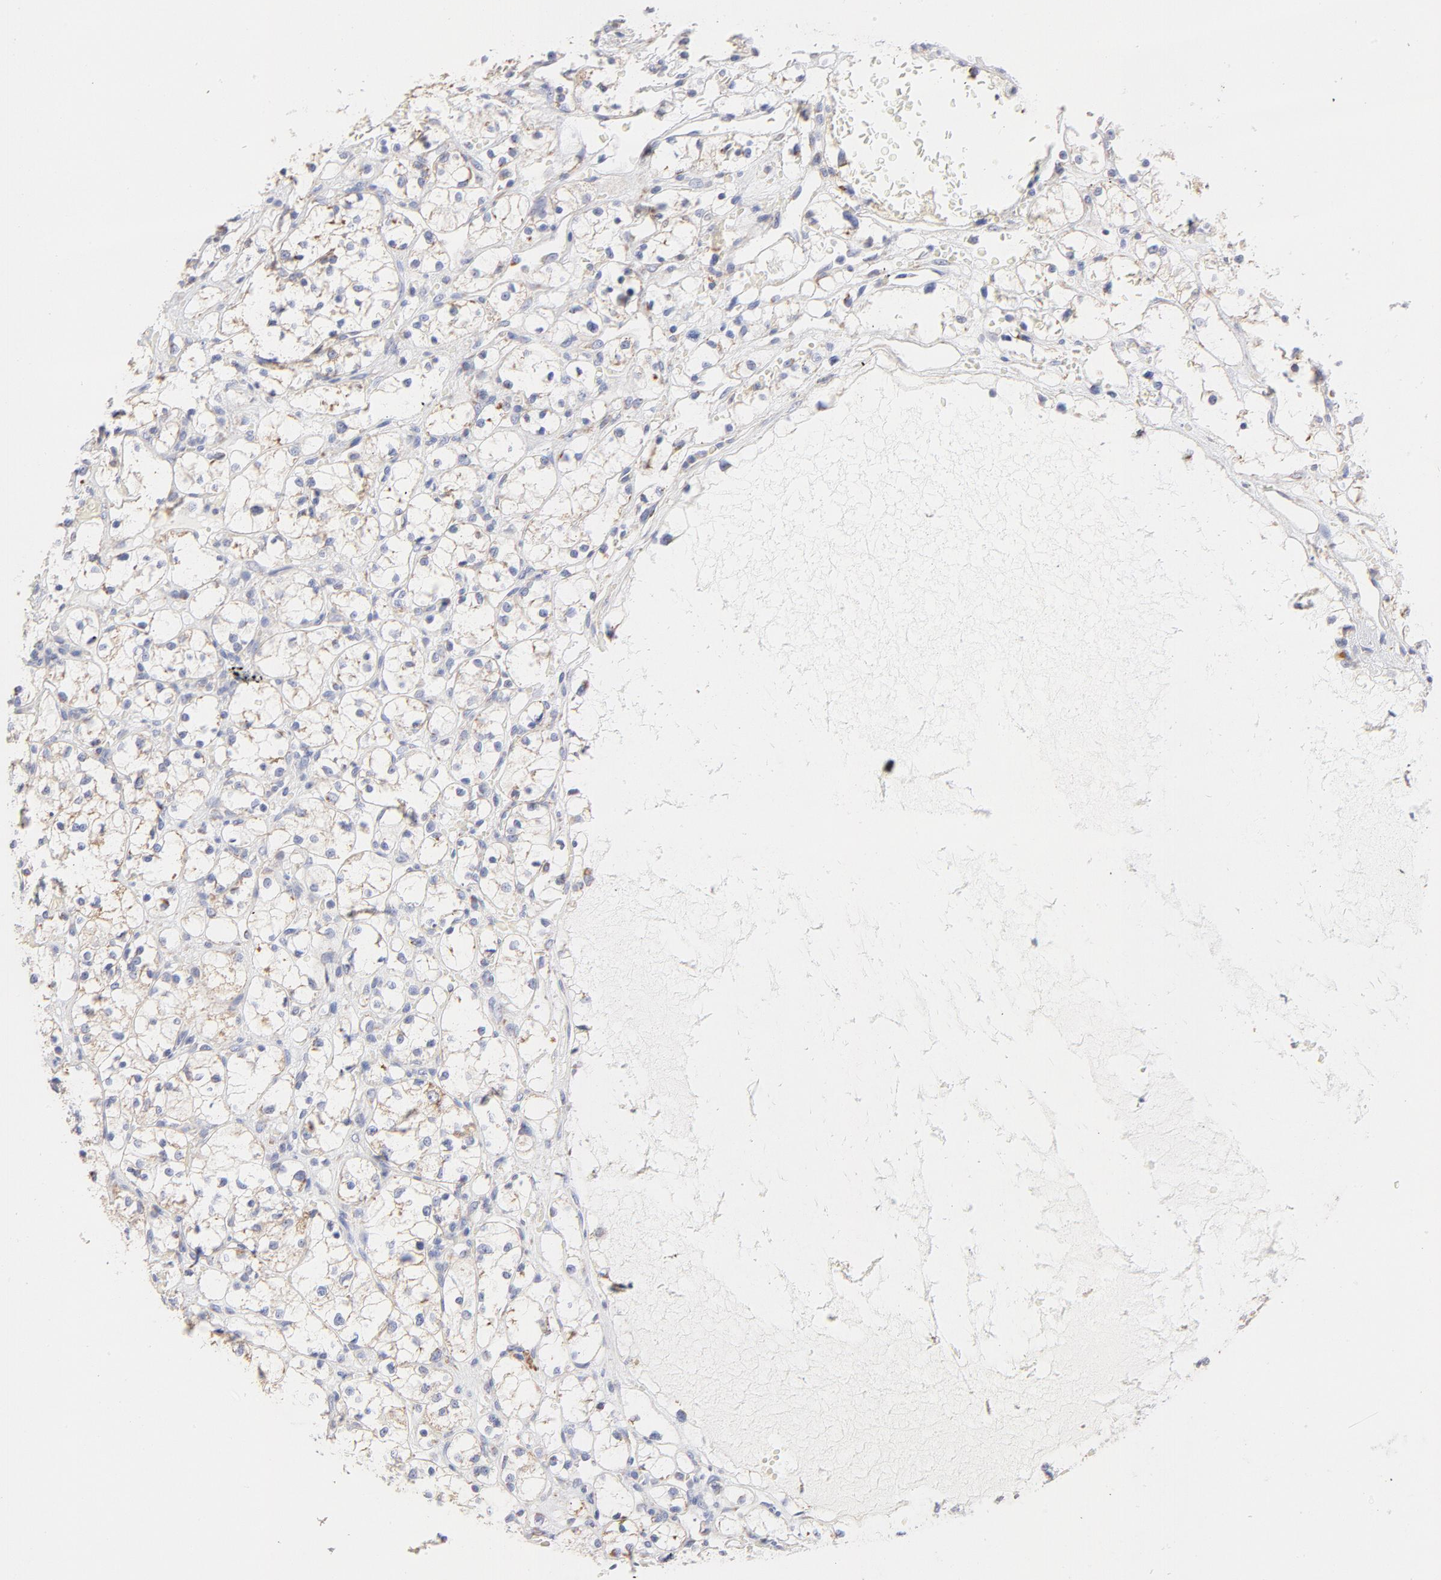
{"staining": {"intensity": "negative", "quantity": "none", "location": "none"}, "tissue": "renal cancer", "cell_type": "Tumor cells", "image_type": "cancer", "snomed": [{"axis": "morphology", "description": "Adenocarcinoma, NOS"}, {"axis": "topography", "description": "Kidney"}], "caption": "Immunohistochemistry photomicrograph of neoplastic tissue: adenocarcinoma (renal) stained with DAB demonstrates no significant protein expression in tumor cells.", "gene": "TIMM8A", "patient": {"sex": "female", "age": 60}}